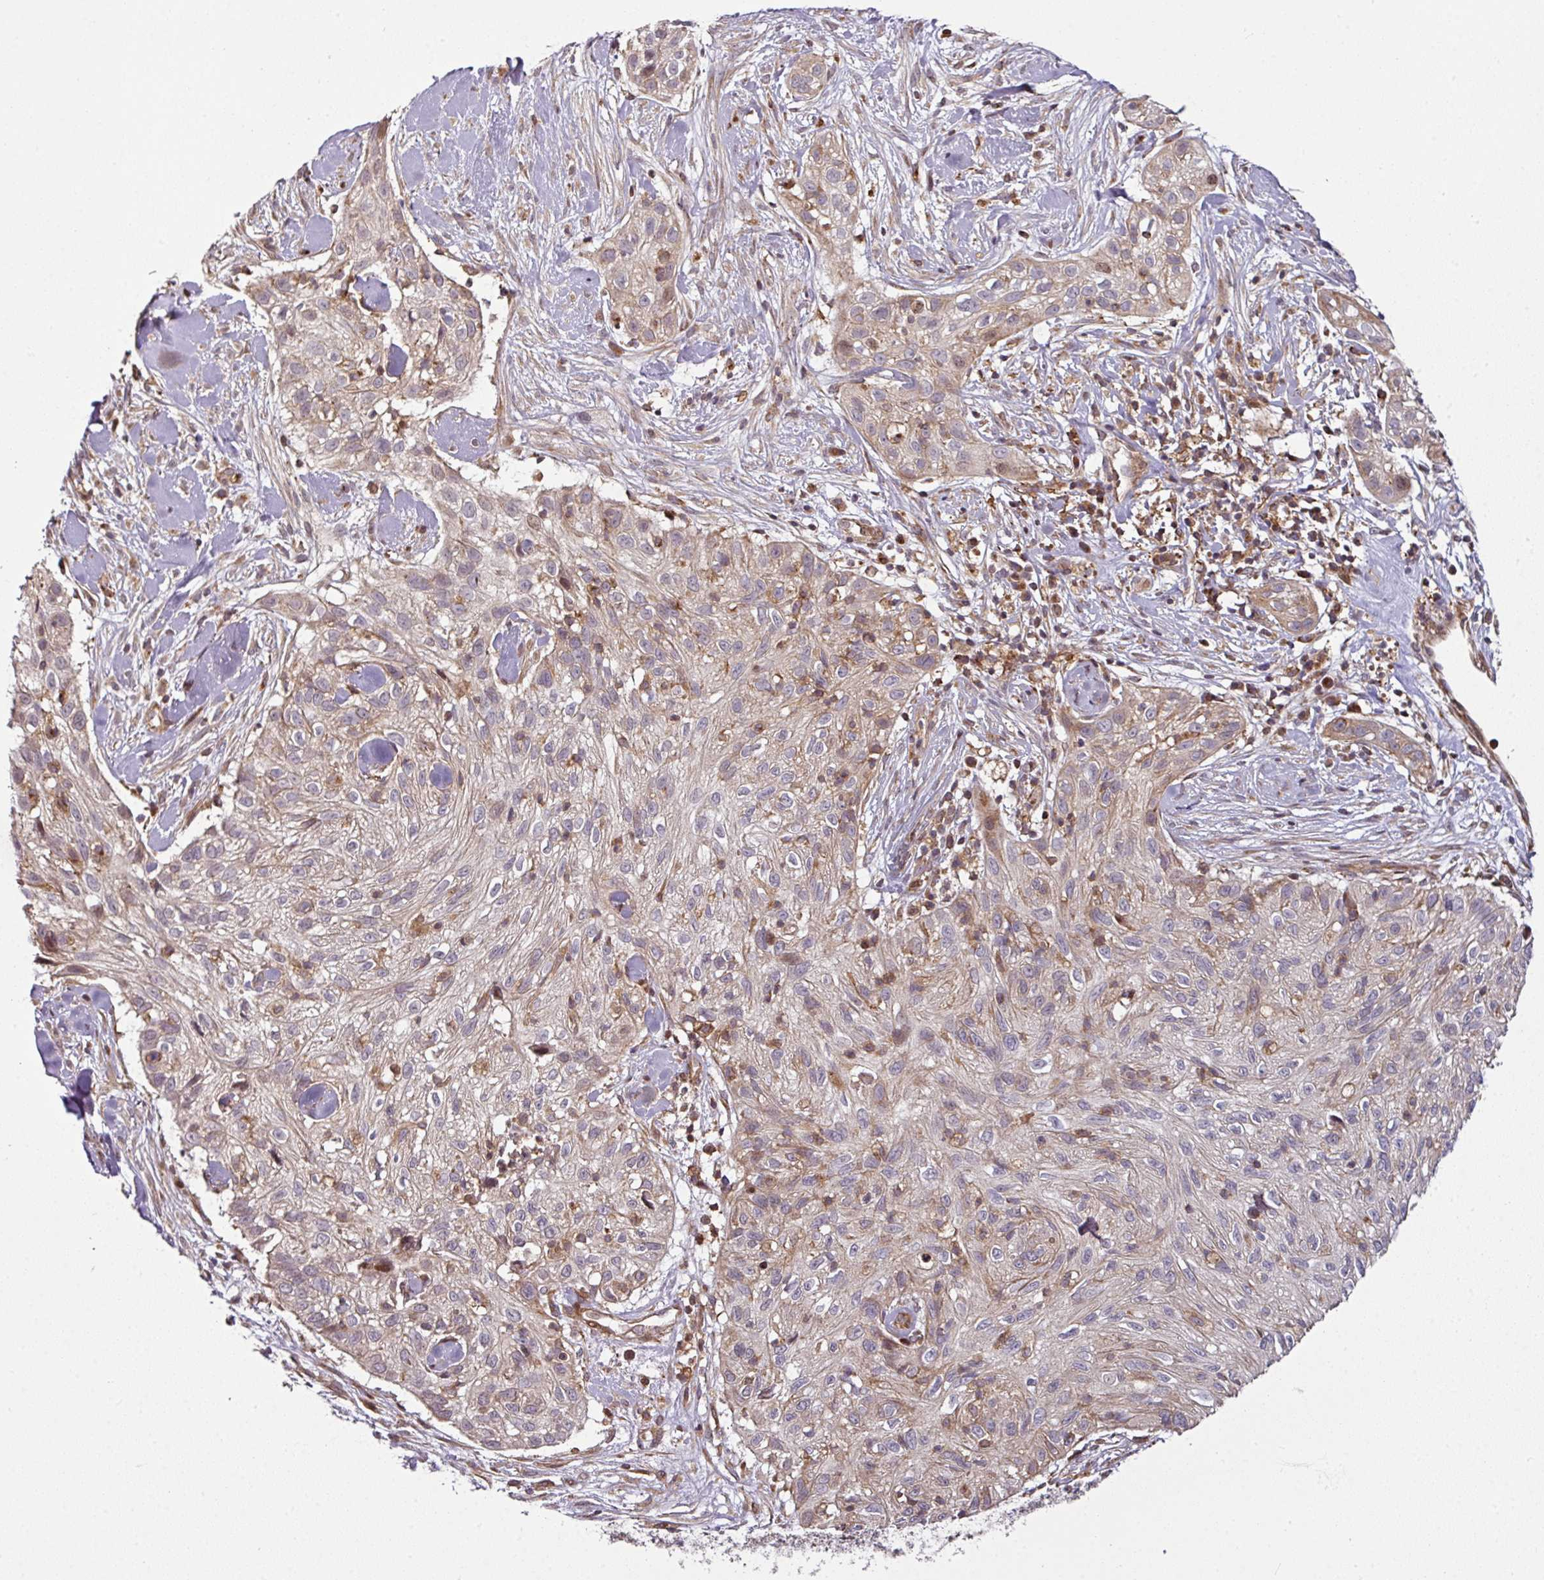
{"staining": {"intensity": "weak", "quantity": "<25%", "location": "cytoplasmic/membranous"}, "tissue": "skin cancer", "cell_type": "Tumor cells", "image_type": "cancer", "snomed": [{"axis": "morphology", "description": "Squamous cell carcinoma, NOS"}, {"axis": "topography", "description": "Skin"}], "caption": "Tumor cells are negative for brown protein staining in skin cancer (squamous cell carcinoma).", "gene": "ATAT1", "patient": {"sex": "male", "age": 82}}